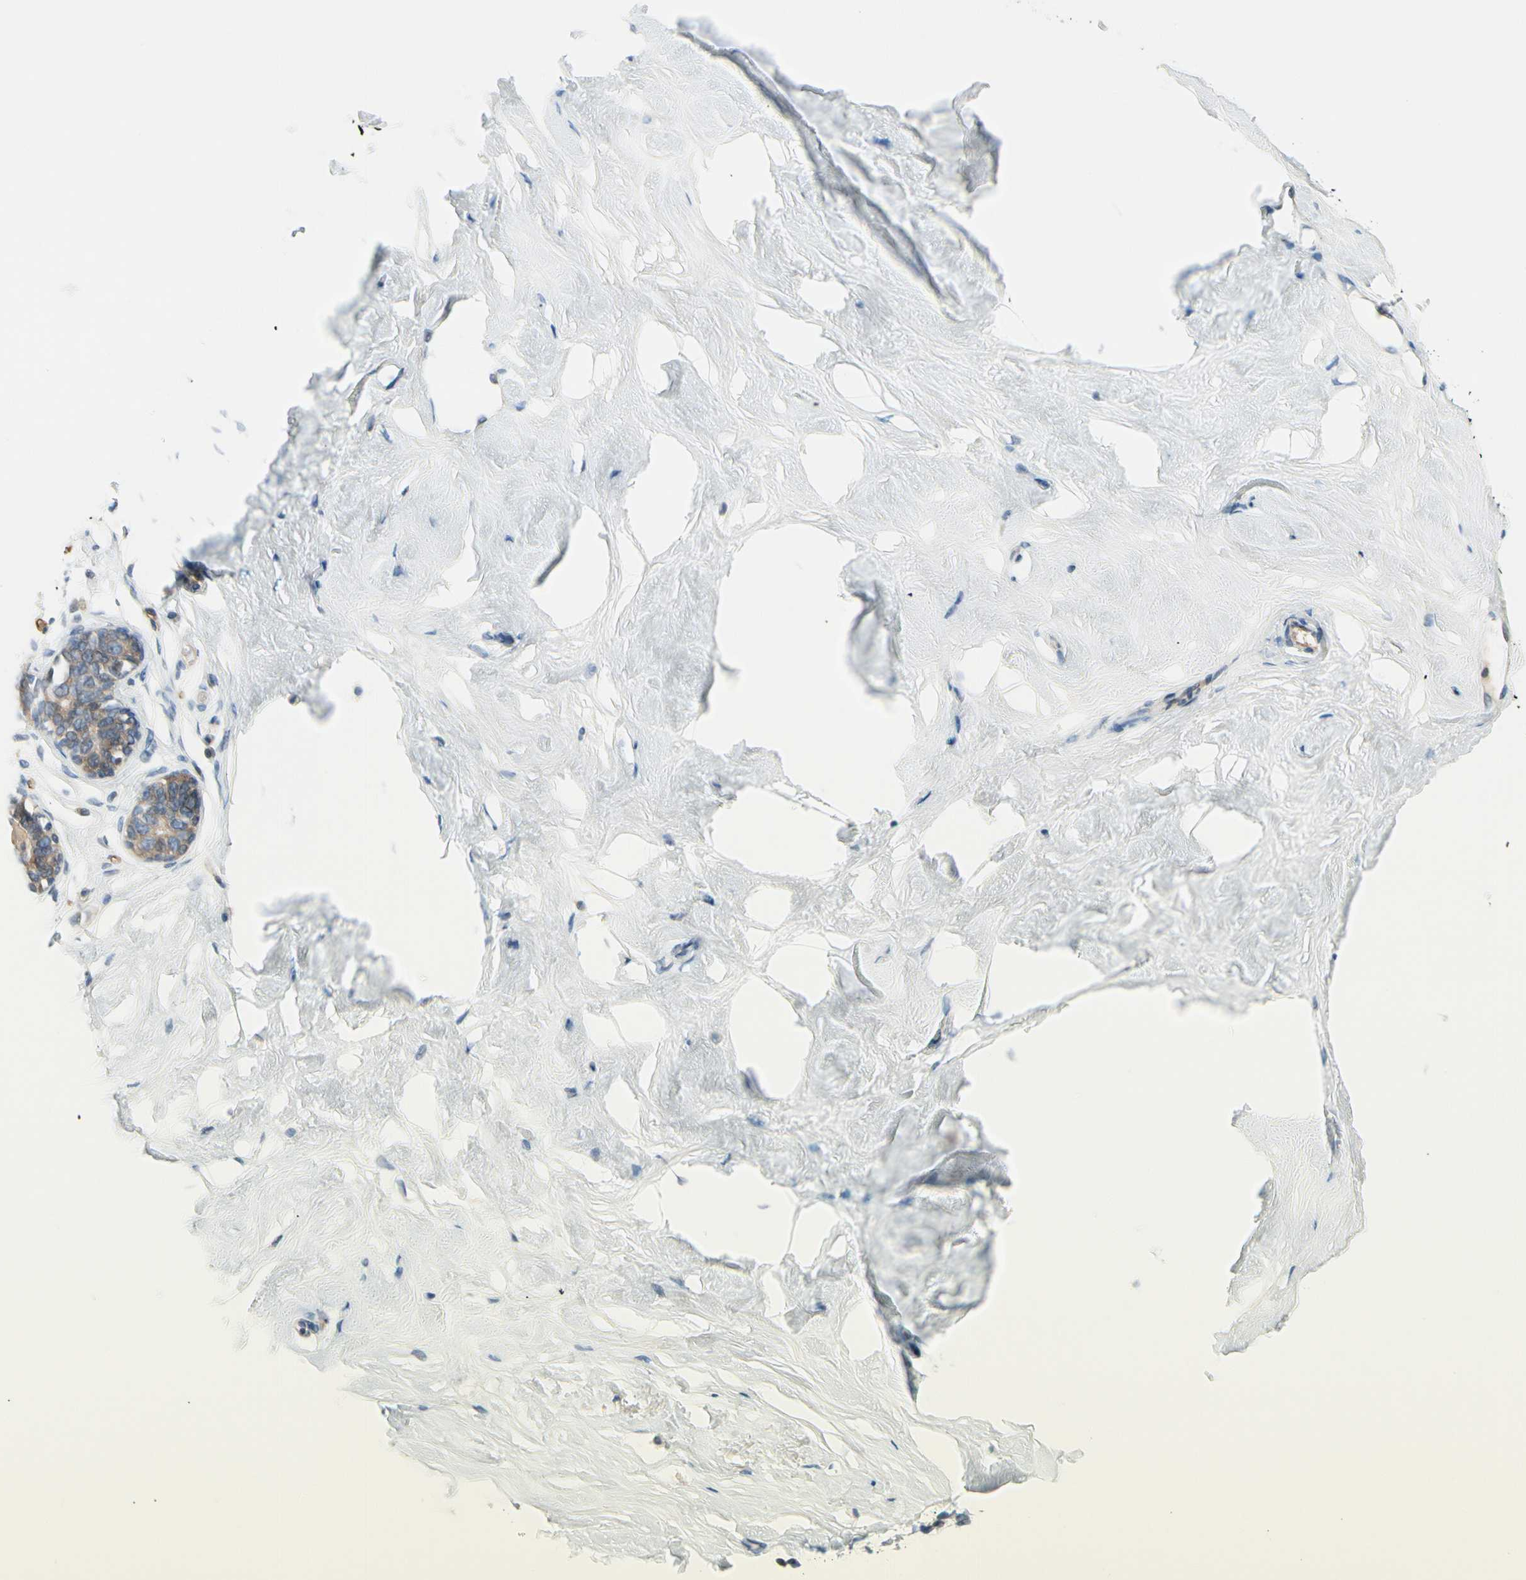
{"staining": {"intensity": "moderate", "quantity": ">75%", "location": "cytoplasmic/membranous"}, "tissue": "breast", "cell_type": "Glandular cells", "image_type": "normal", "snomed": [{"axis": "morphology", "description": "Normal tissue, NOS"}, {"axis": "topography", "description": "Breast"}], "caption": "IHC (DAB (3,3'-diaminobenzidine)) staining of unremarkable breast displays moderate cytoplasmic/membranous protein positivity in approximately >75% of glandular cells.", "gene": "CFAP36", "patient": {"sex": "female", "age": 23}}